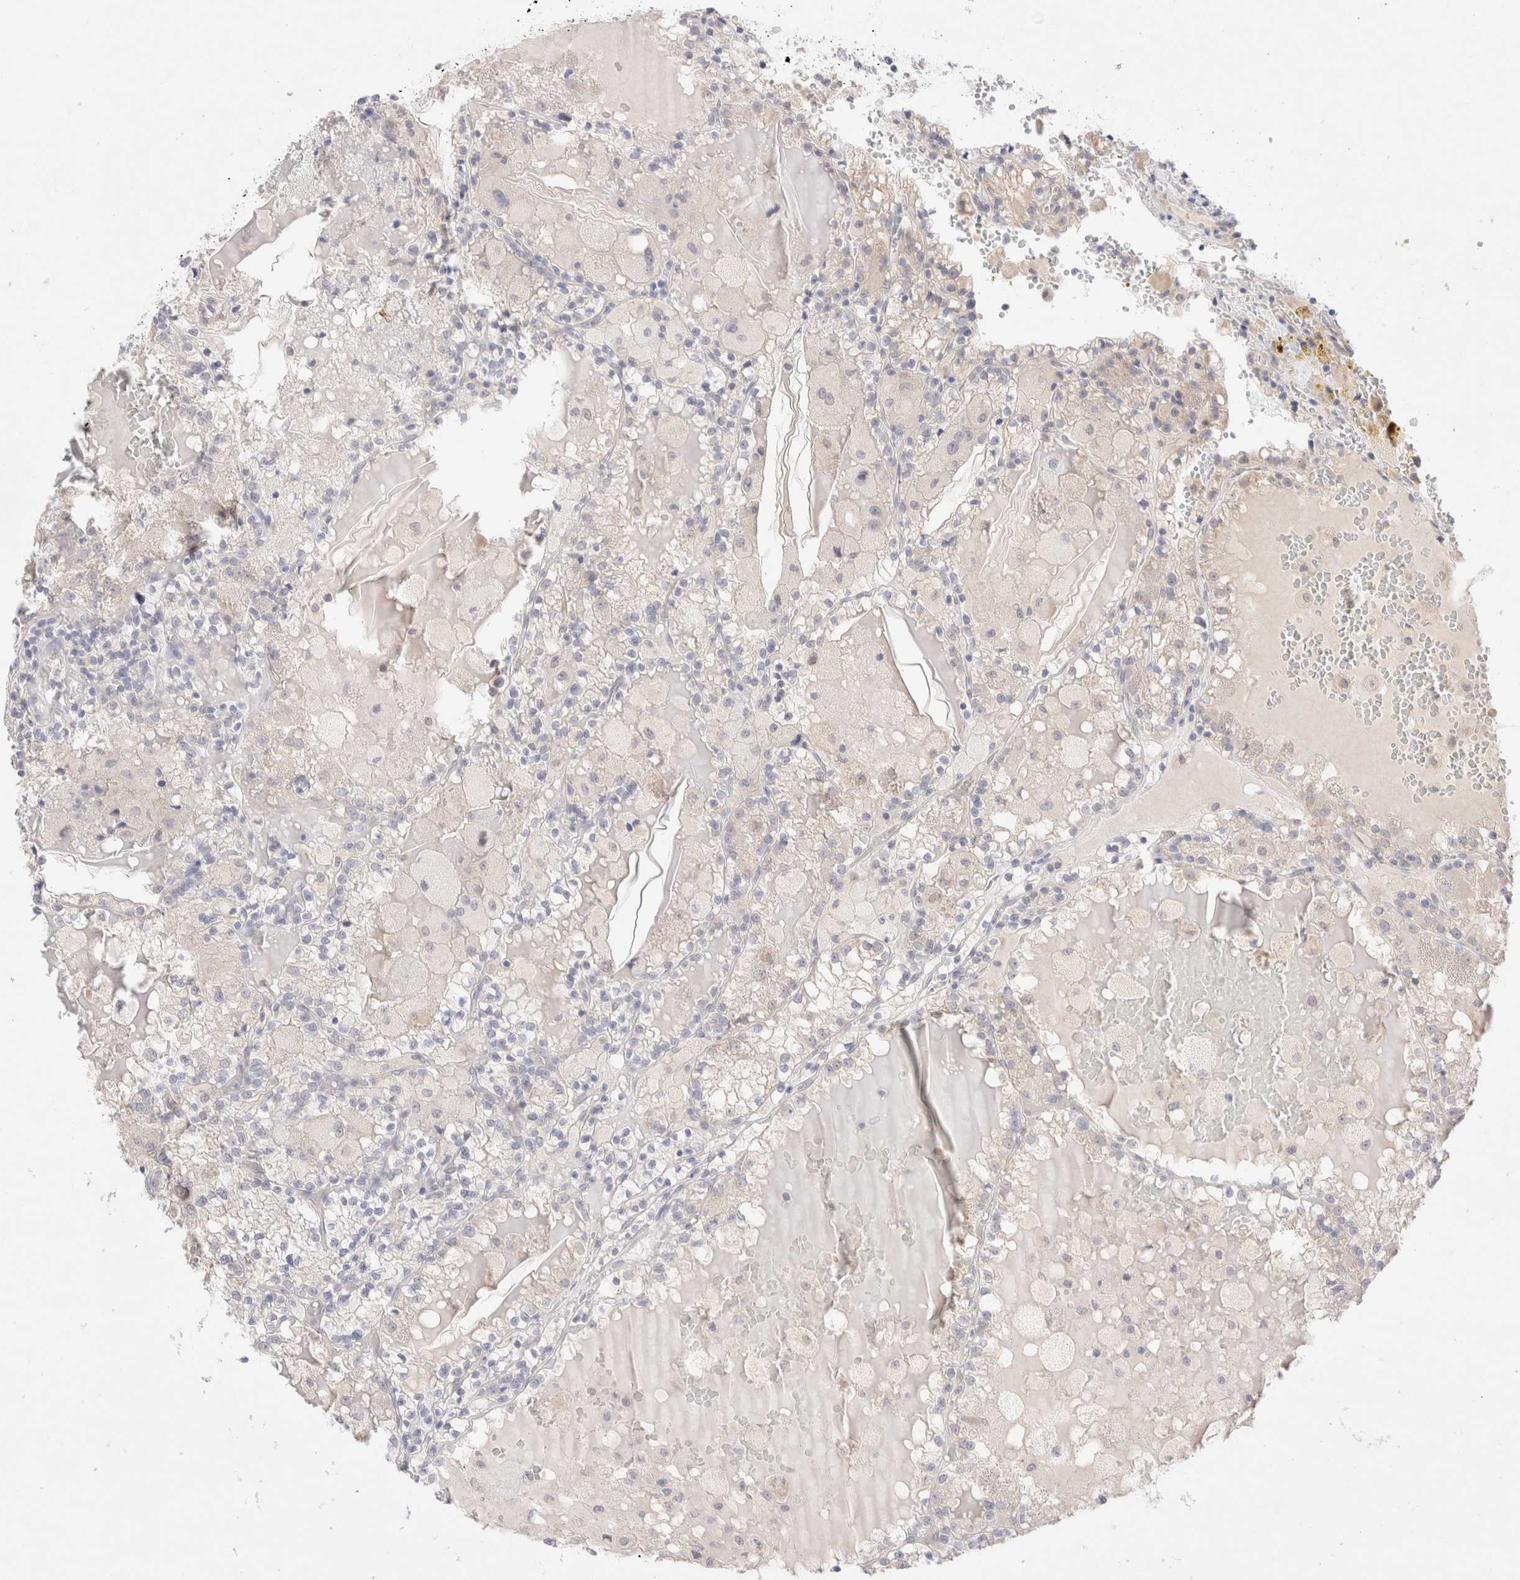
{"staining": {"intensity": "weak", "quantity": "<25%", "location": "cytoplasmic/membranous"}, "tissue": "renal cancer", "cell_type": "Tumor cells", "image_type": "cancer", "snomed": [{"axis": "morphology", "description": "Adenocarcinoma, NOS"}, {"axis": "topography", "description": "Kidney"}], "caption": "Immunohistochemistry (IHC) micrograph of neoplastic tissue: renal cancer stained with DAB (3,3'-diaminobenzidine) reveals no significant protein positivity in tumor cells.", "gene": "SPATA20", "patient": {"sex": "female", "age": 56}}